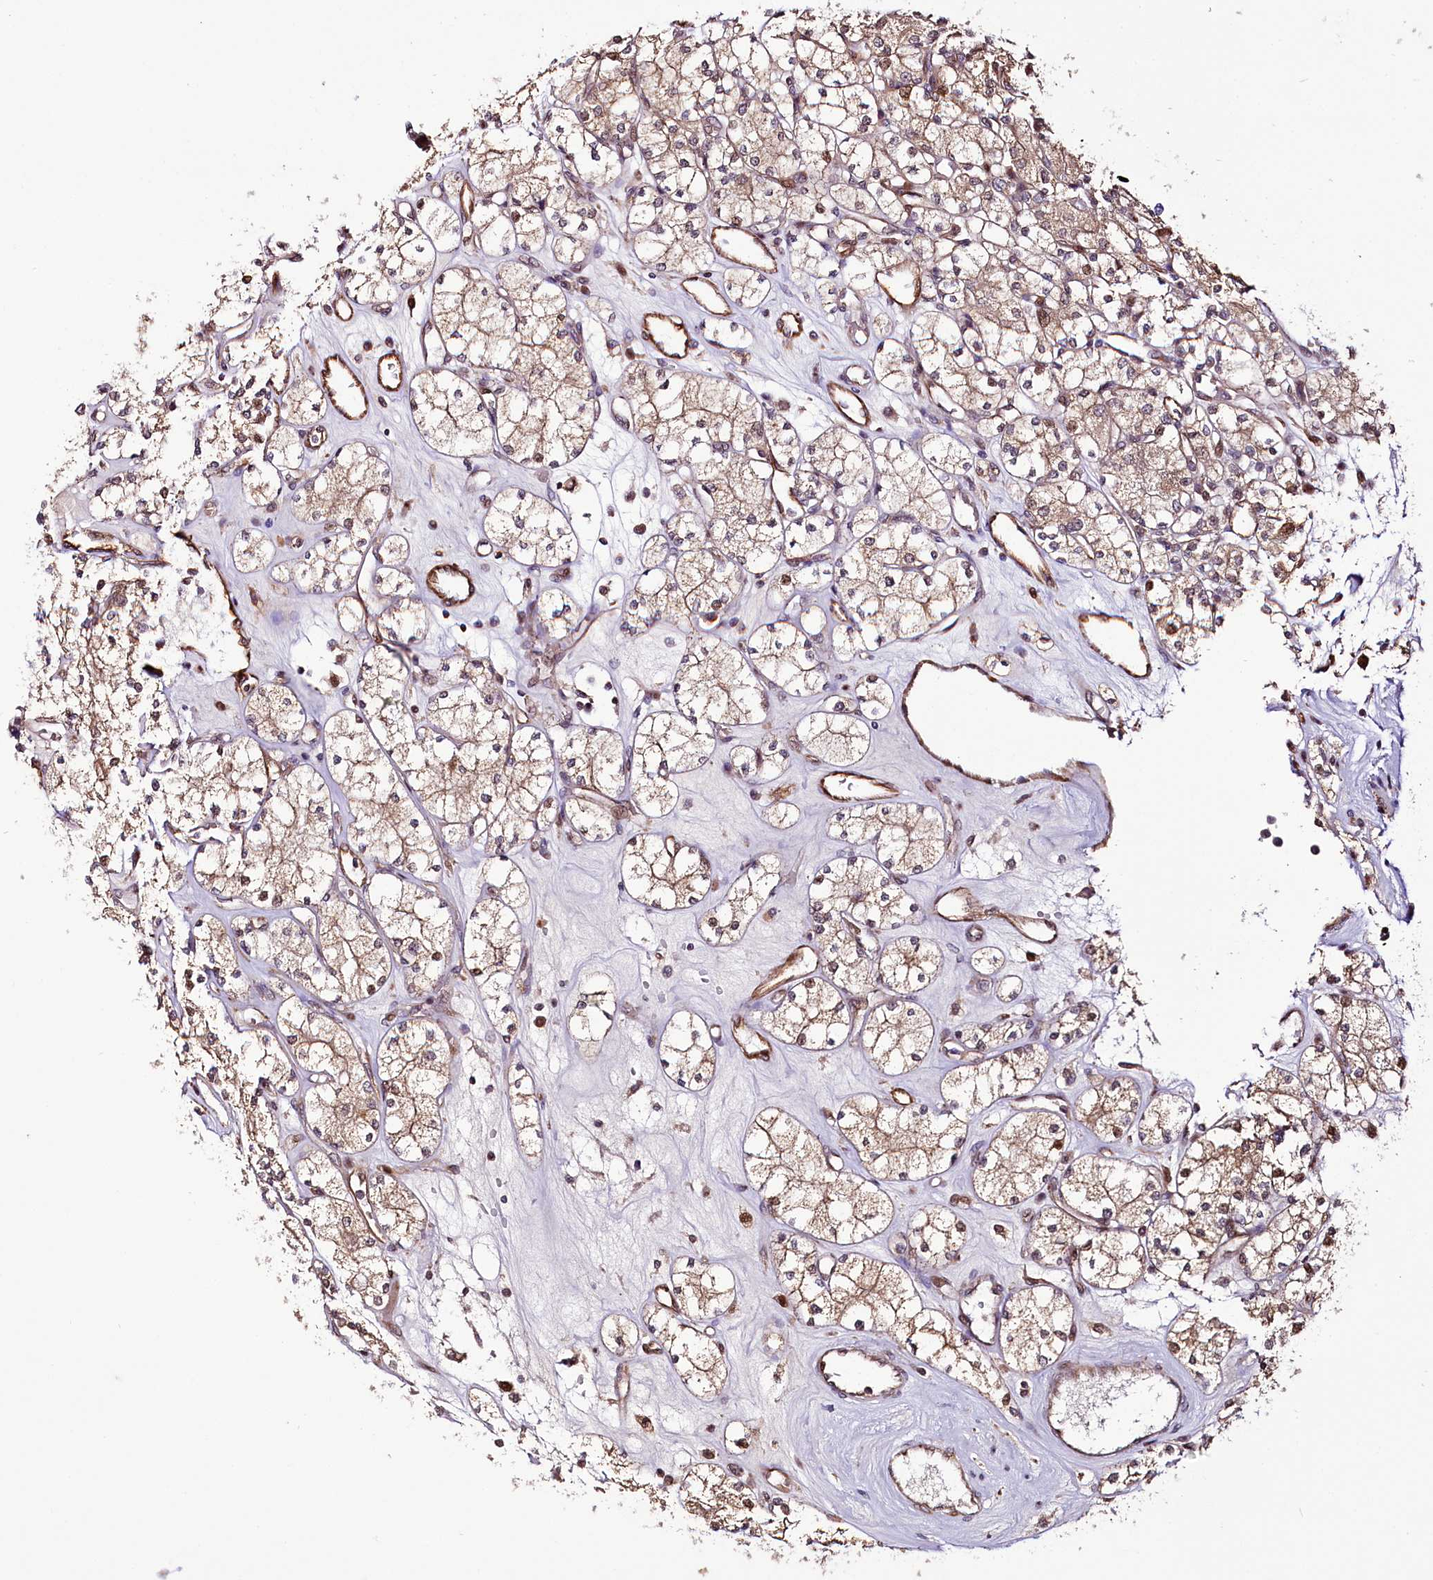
{"staining": {"intensity": "weak", "quantity": ">75%", "location": "cytoplasmic/membranous,nuclear"}, "tissue": "renal cancer", "cell_type": "Tumor cells", "image_type": "cancer", "snomed": [{"axis": "morphology", "description": "Adenocarcinoma, NOS"}, {"axis": "topography", "description": "Kidney"}], "caption": "Adenocarcinoma (renal) stained for a protein (brown) displays weak cytoplasmic/membranous and nuclear positive expression in approximately >75% of tumor cells.", "gene": "CUTC", "patient": {"sex": "male", "age": 77}}